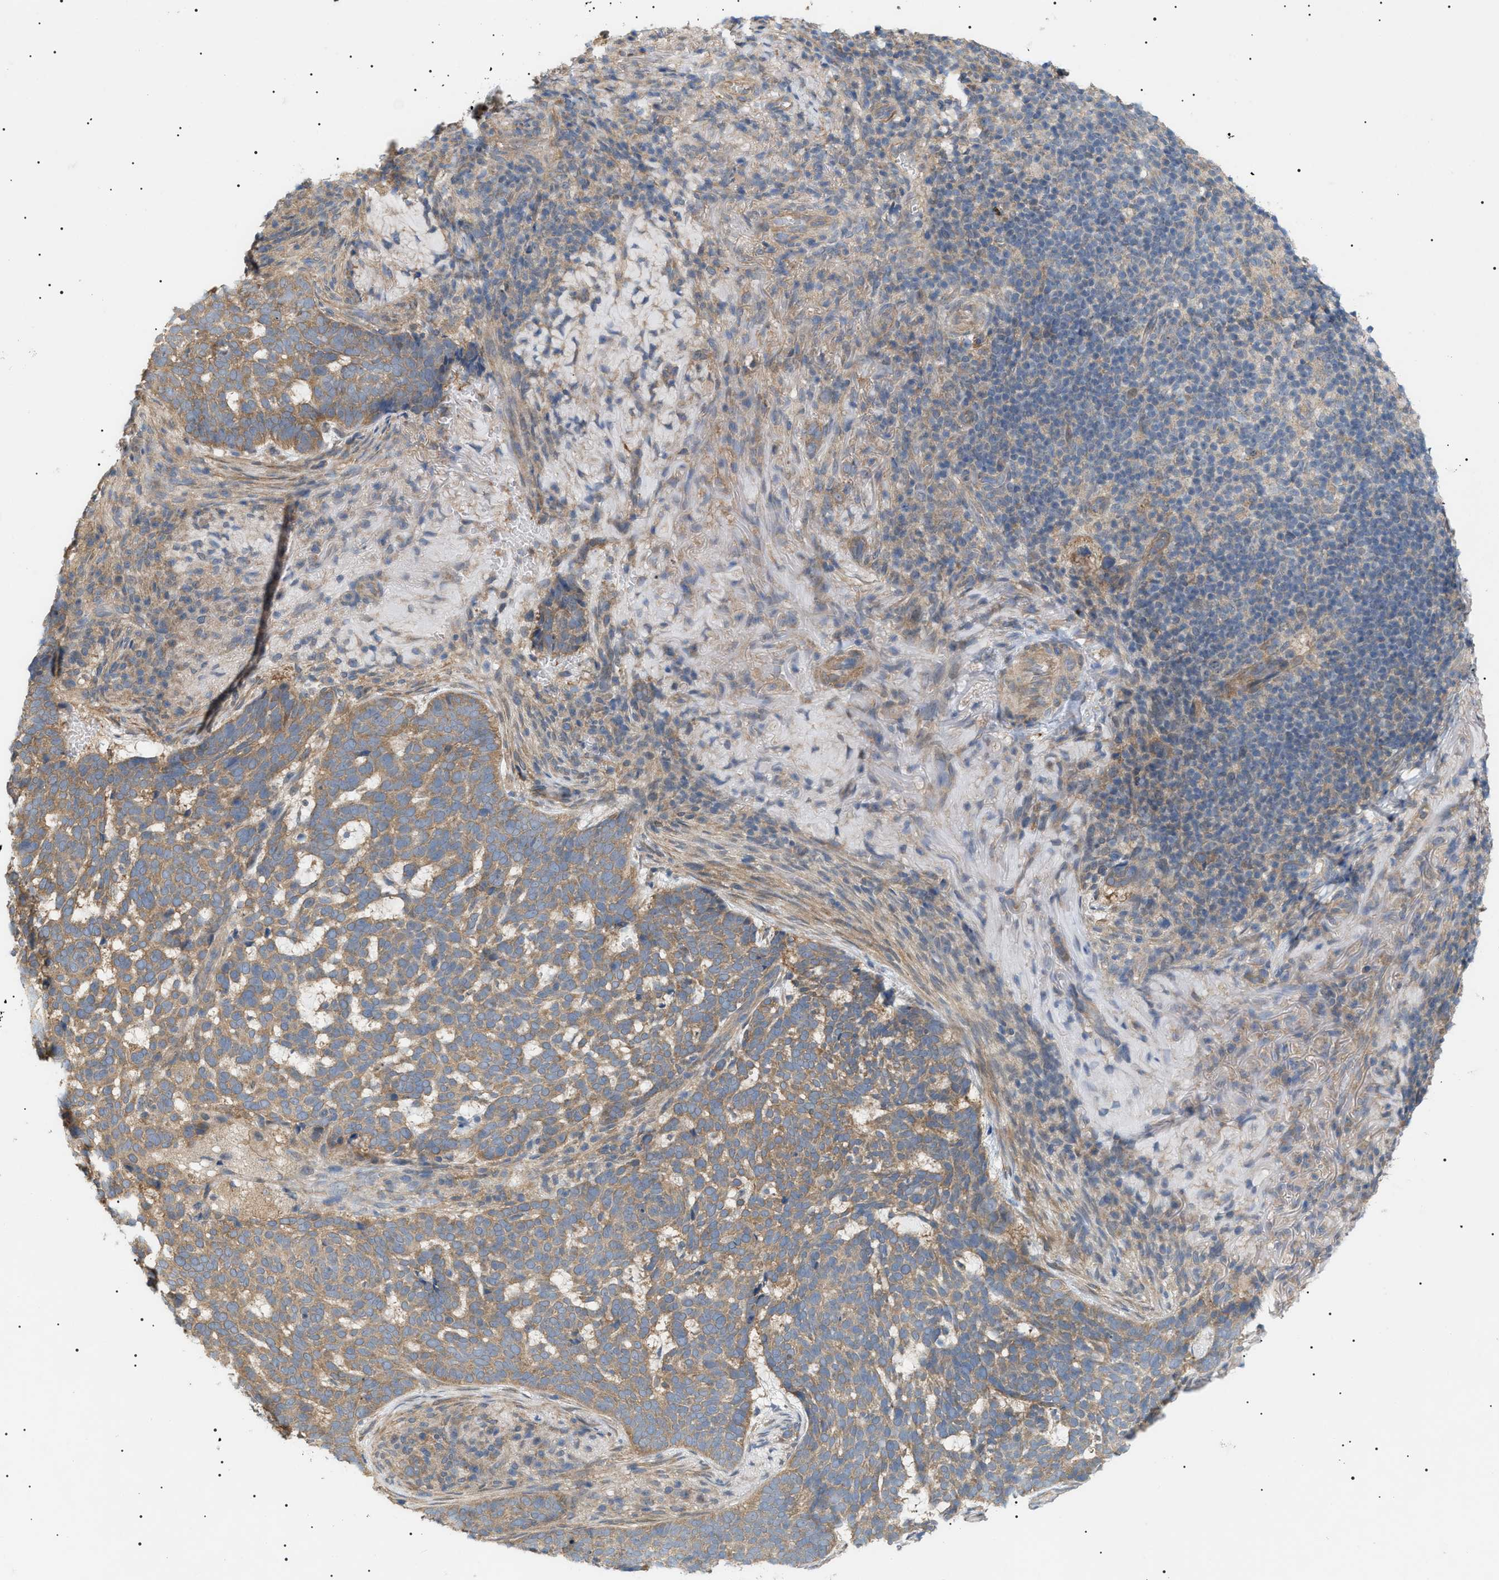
{"staining": {"intensity": "moderate", "quantity": ">75%", "location": "cytoplasmic/membranous"}, "tissue": "skin cancer", "cell_type": "Tumor cells", "image_type": "cancer", "snomed": [{"axis": "morphology", "description": "Basal cell carcinoma"}, {"axis": "topography", "description": "Skin"}], "caption": "Skin cancer stained for a protein (brown) exhibits moderate cytoplasmic/membranous positive staining in about >75% of tumor cells.", "gene": "IRS2", "patient": {"sex": "male", "age": 85}}